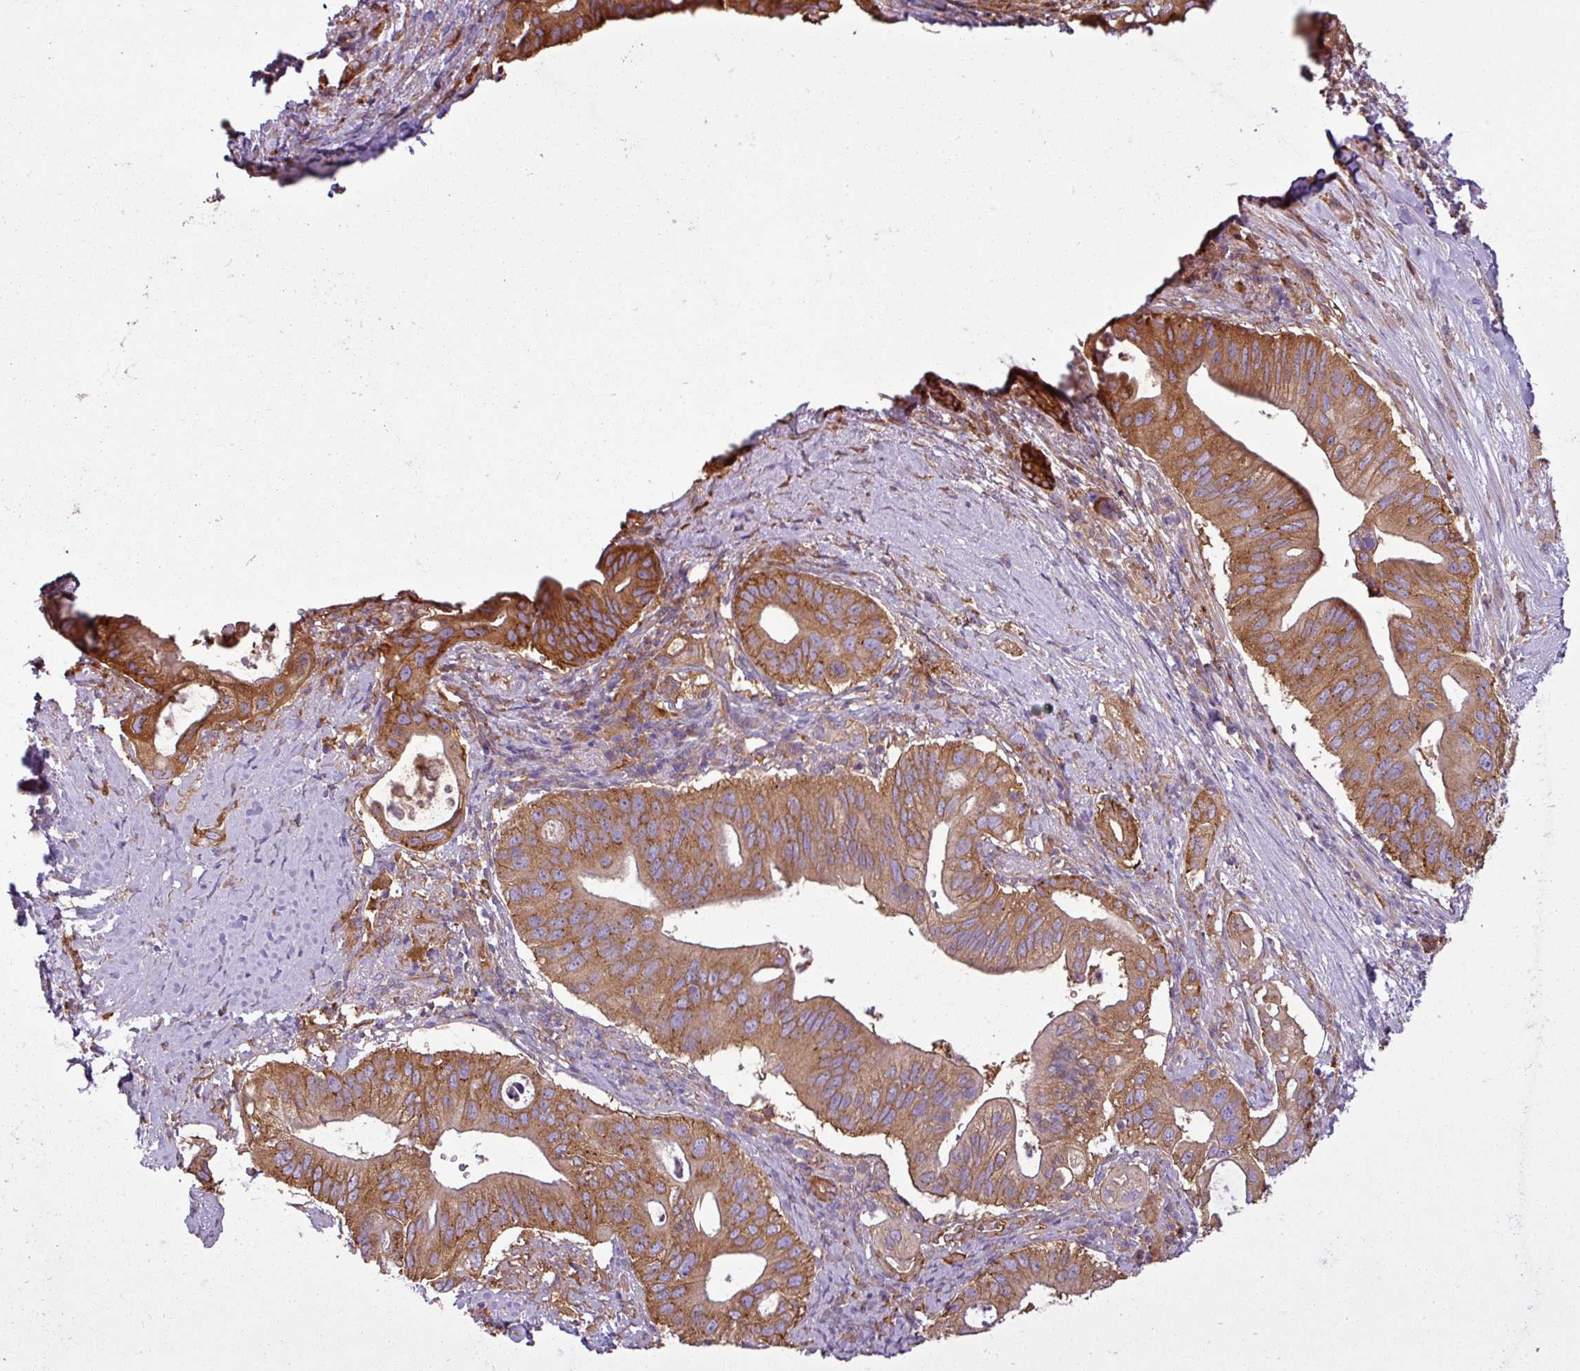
{"staining": {"intensity": "strong", "quantity": ">75%", "location": "cytoplasmic/membranous"}, "tissue": "pancreatic cancer", "cell_type": "Tumor cells", "image_type": "cancer", "snomed": [{"axis": "morphology", "description": "Adenocarcinoma, NOS"}, {"axis": "topography", "description": "Pancreas"}], "caption": "Human pancreatic cancer (adenocarcinoma) stained for a protein (brown) displays strong cytoplasmic/membranous positive expression in about >75% of tumor cells.", "gene": "PACSIN2", "patient": {"sex": "female", "age": 72}}